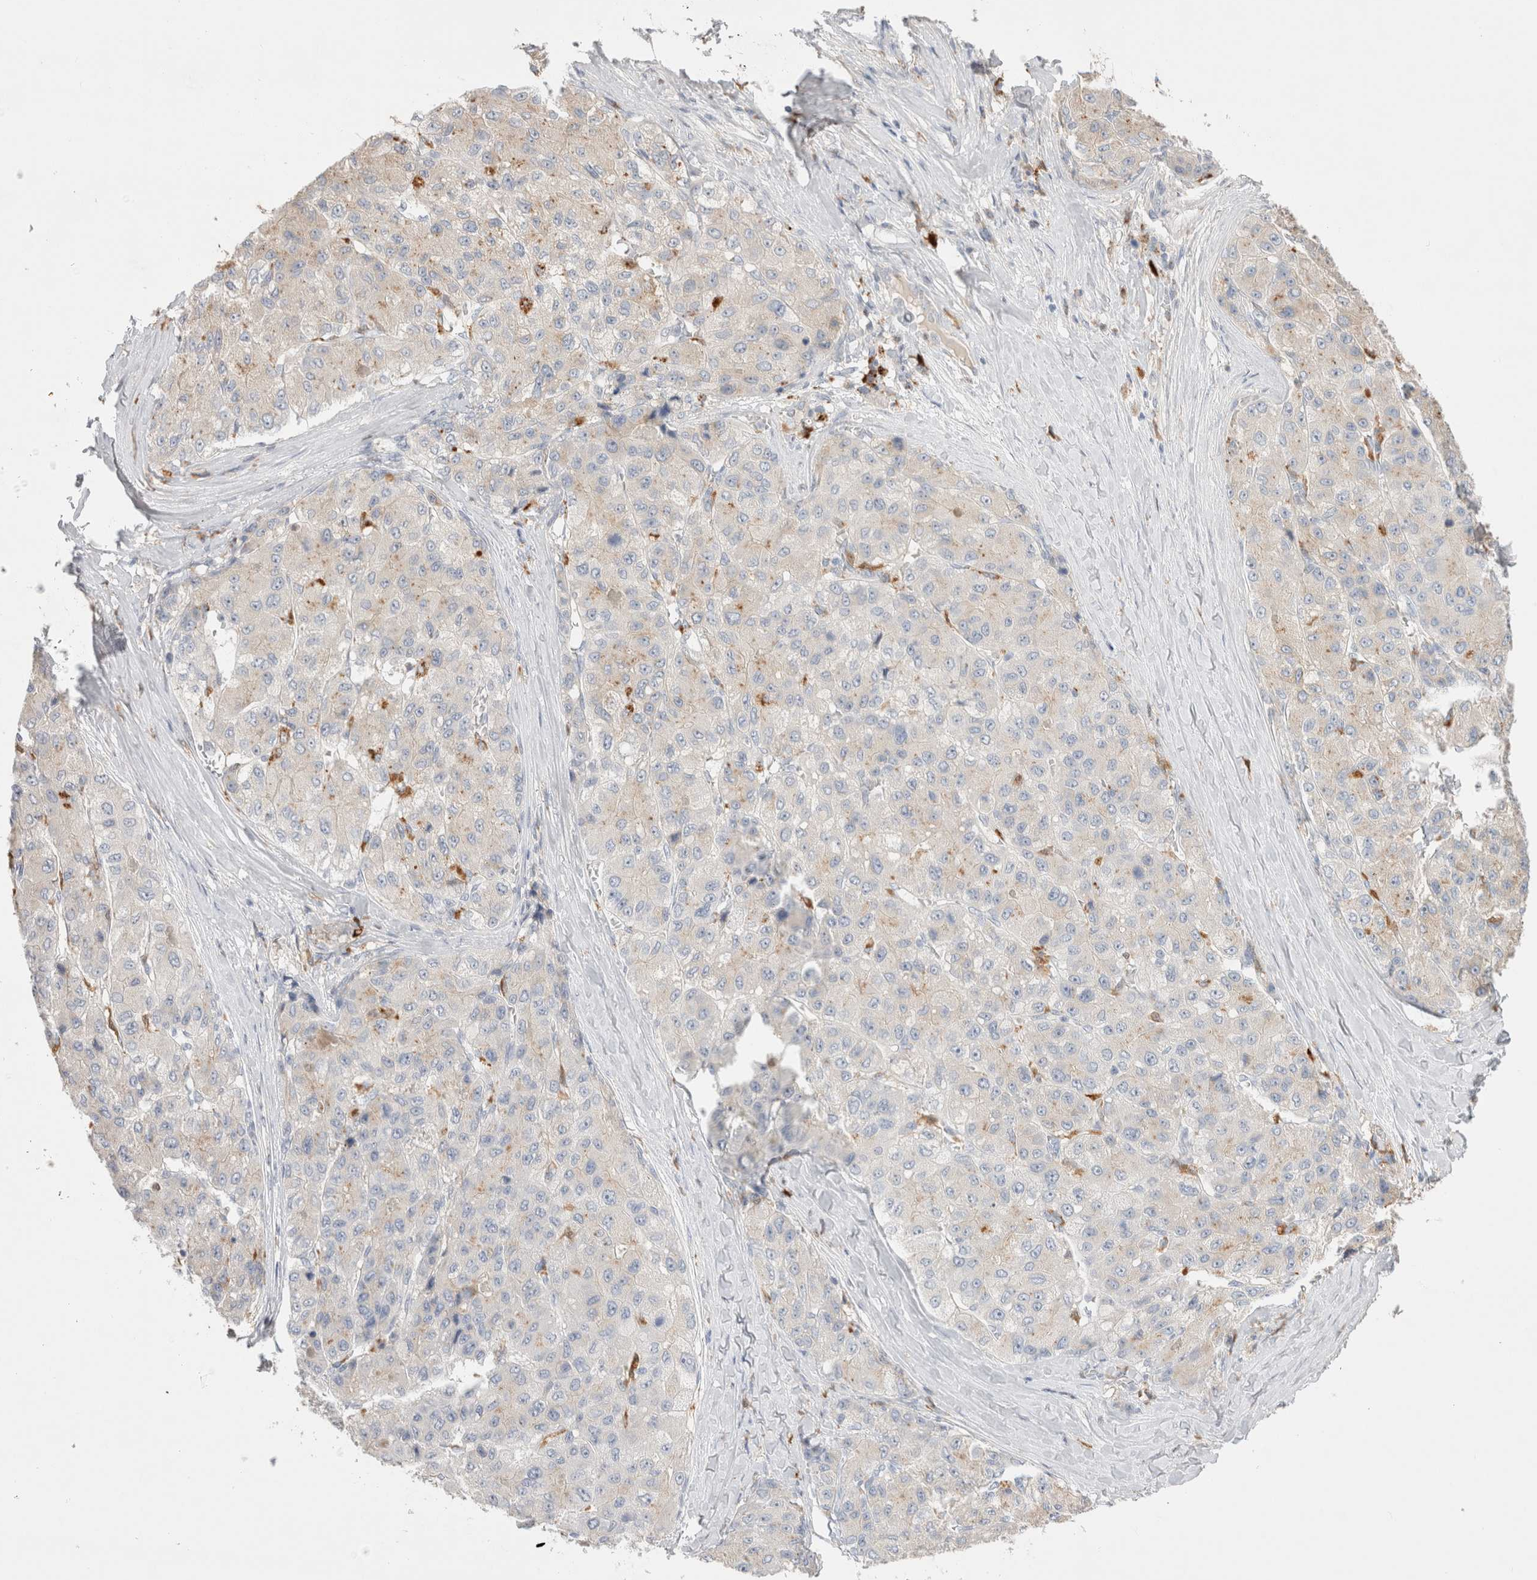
{"staining": {"intensity": "negative", "quantity": "none", "location": "none"}, "tissue": "liver cancer", "cell_type": "Tumor cells", "image_type": "cancer", "snomed": [{"axis": "morphology", "description": "Carcinoma, Hepatocellular, NOS"}, {"axis": "topography", "description": "Liver"}], "caption": "Photomicrograph shows no significant protein staining in tumor cells of hepatocellular carcinoma (liver).", "gene": "HPGDS", "patient": {"sex": "male", "age": 80}}